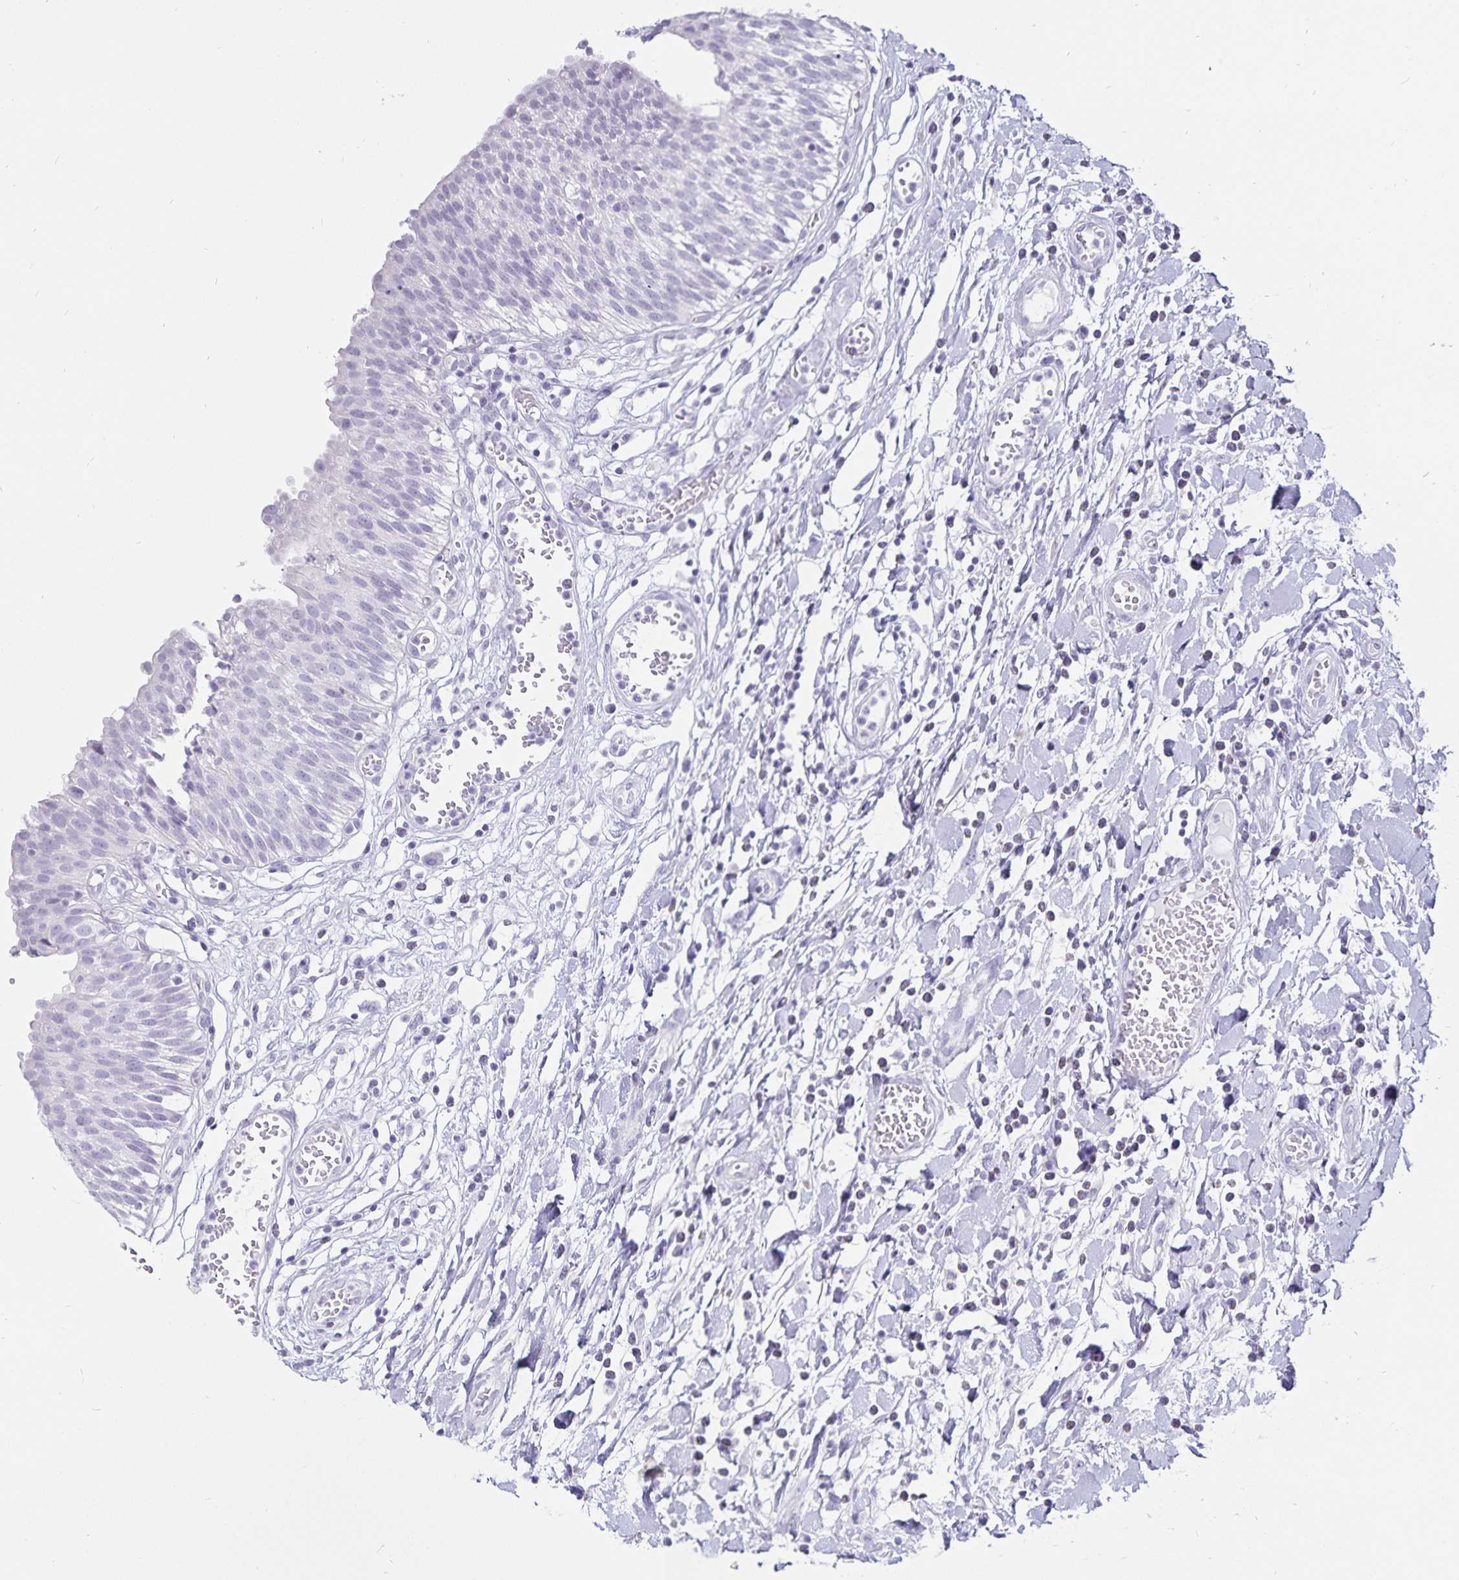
{"staining": {"intensity": "negative", "quantity": "none", "location": "none"}, "tissue": "urinary bladder", "cell_type": "Urothelial cells", "image_type": "normal", "snomed": [{"axis": "morphology", "description": "Normal tissue, NOS"}, {"axis": "topography", "description": "Urinary bladder"}], "caption": "Human urinary bladder stained for a protein using immunohistochemistry shows no expression in urothelial cells.", "gene": "DEFA6", "patient": {"sex": "male", "age": 64}}